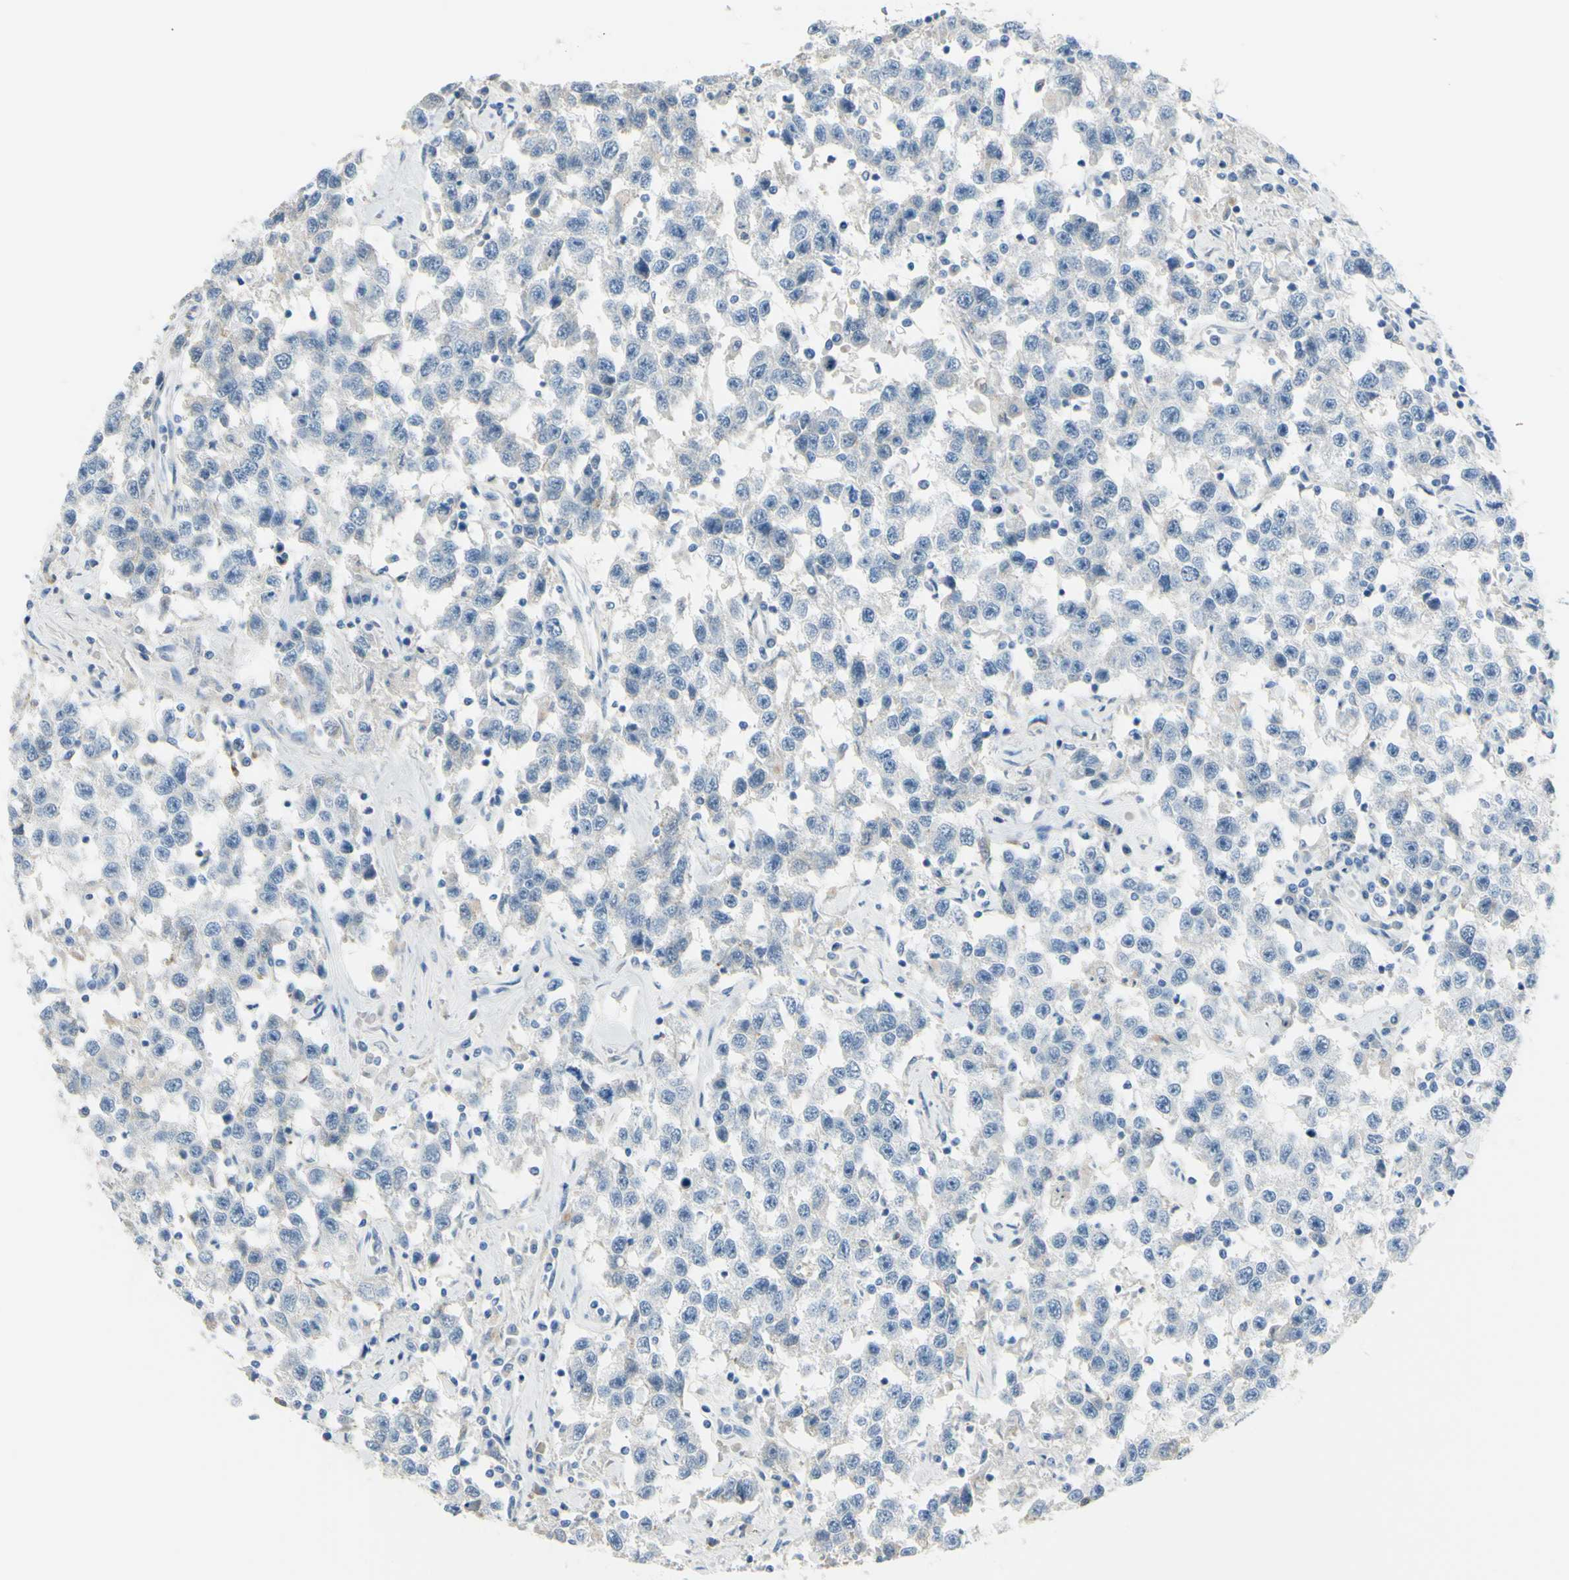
{"staining": {"intensity": "negative", "quantity": "none", "location": "none"}, "tissue": "testis cancer", "cell_type": "Tumor cells", "image_type": "cancer", "snomed": [{"axis": "morphology", "description": "Seminoma, NOS"}, {"axis": "topography", "description": "Testis"}], "caption": "Histopathology image shows no protein expression in tumor cells of seminoma (testis) tissue. Nuclei are stained in blue.", "gene": "ZNF557", "patient": {"sex": "male", "age": 41}}